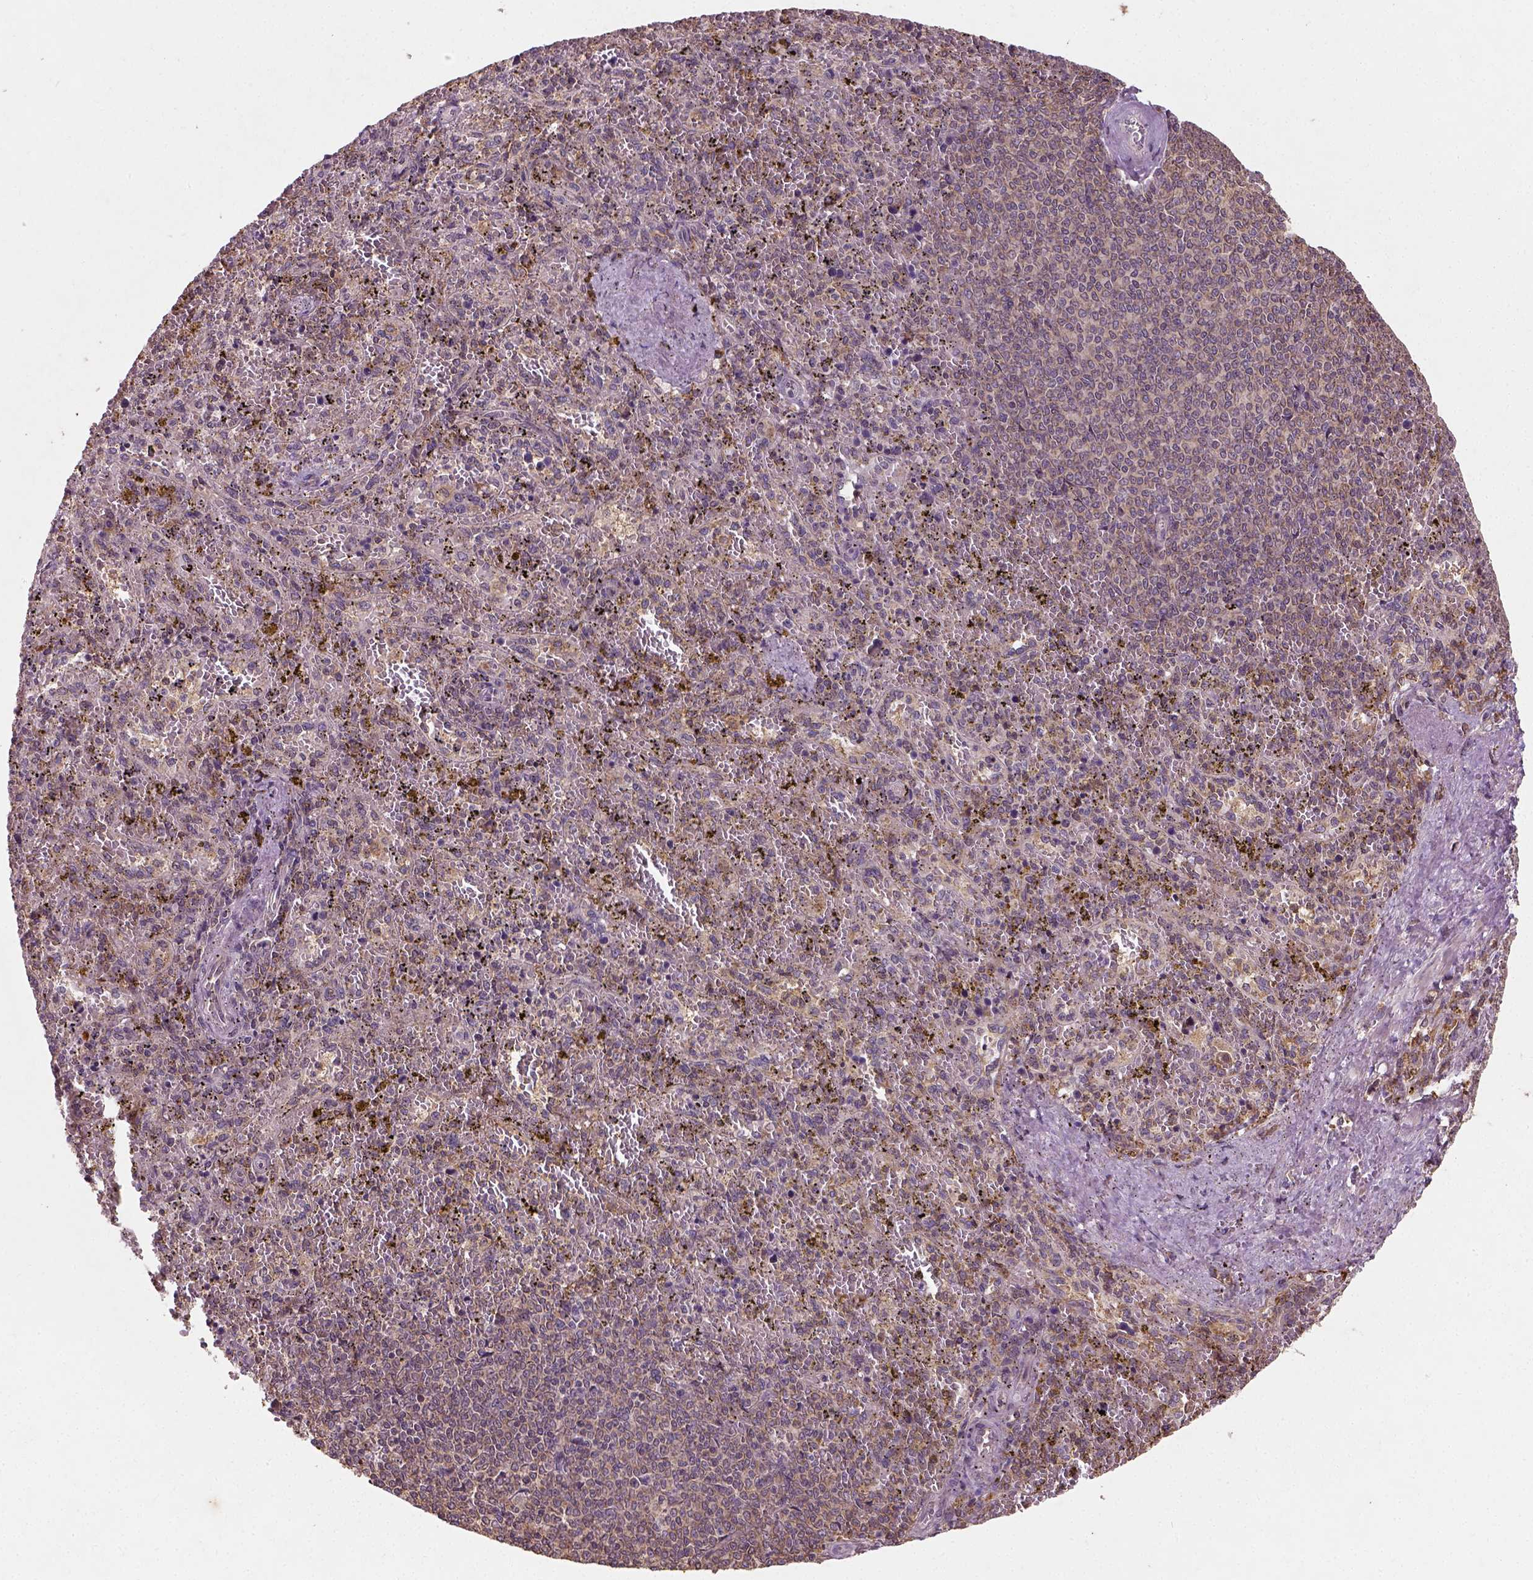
{"staining": {"intensity": "moderate", "quantity": ">75%", "location": "cytoplasmic/membranous"}, "tissue": "spleen", "cell_type": "Cells in red pulp", "image_type": "normal", "snomed": [{"axis": "morphology", "description": "Normal tissue, NOS"}, {"axis": "topography", "description": "Spleen"}], "caption": "Moderate cytoplasmic/membranous expression is identified in approximately >75% of cells in red pulp in benign spleen. (IHC, brightfield microscopy, high magnification).", "gene": "CAMKK1", "patient": {"sex": "female", "age": 50}}